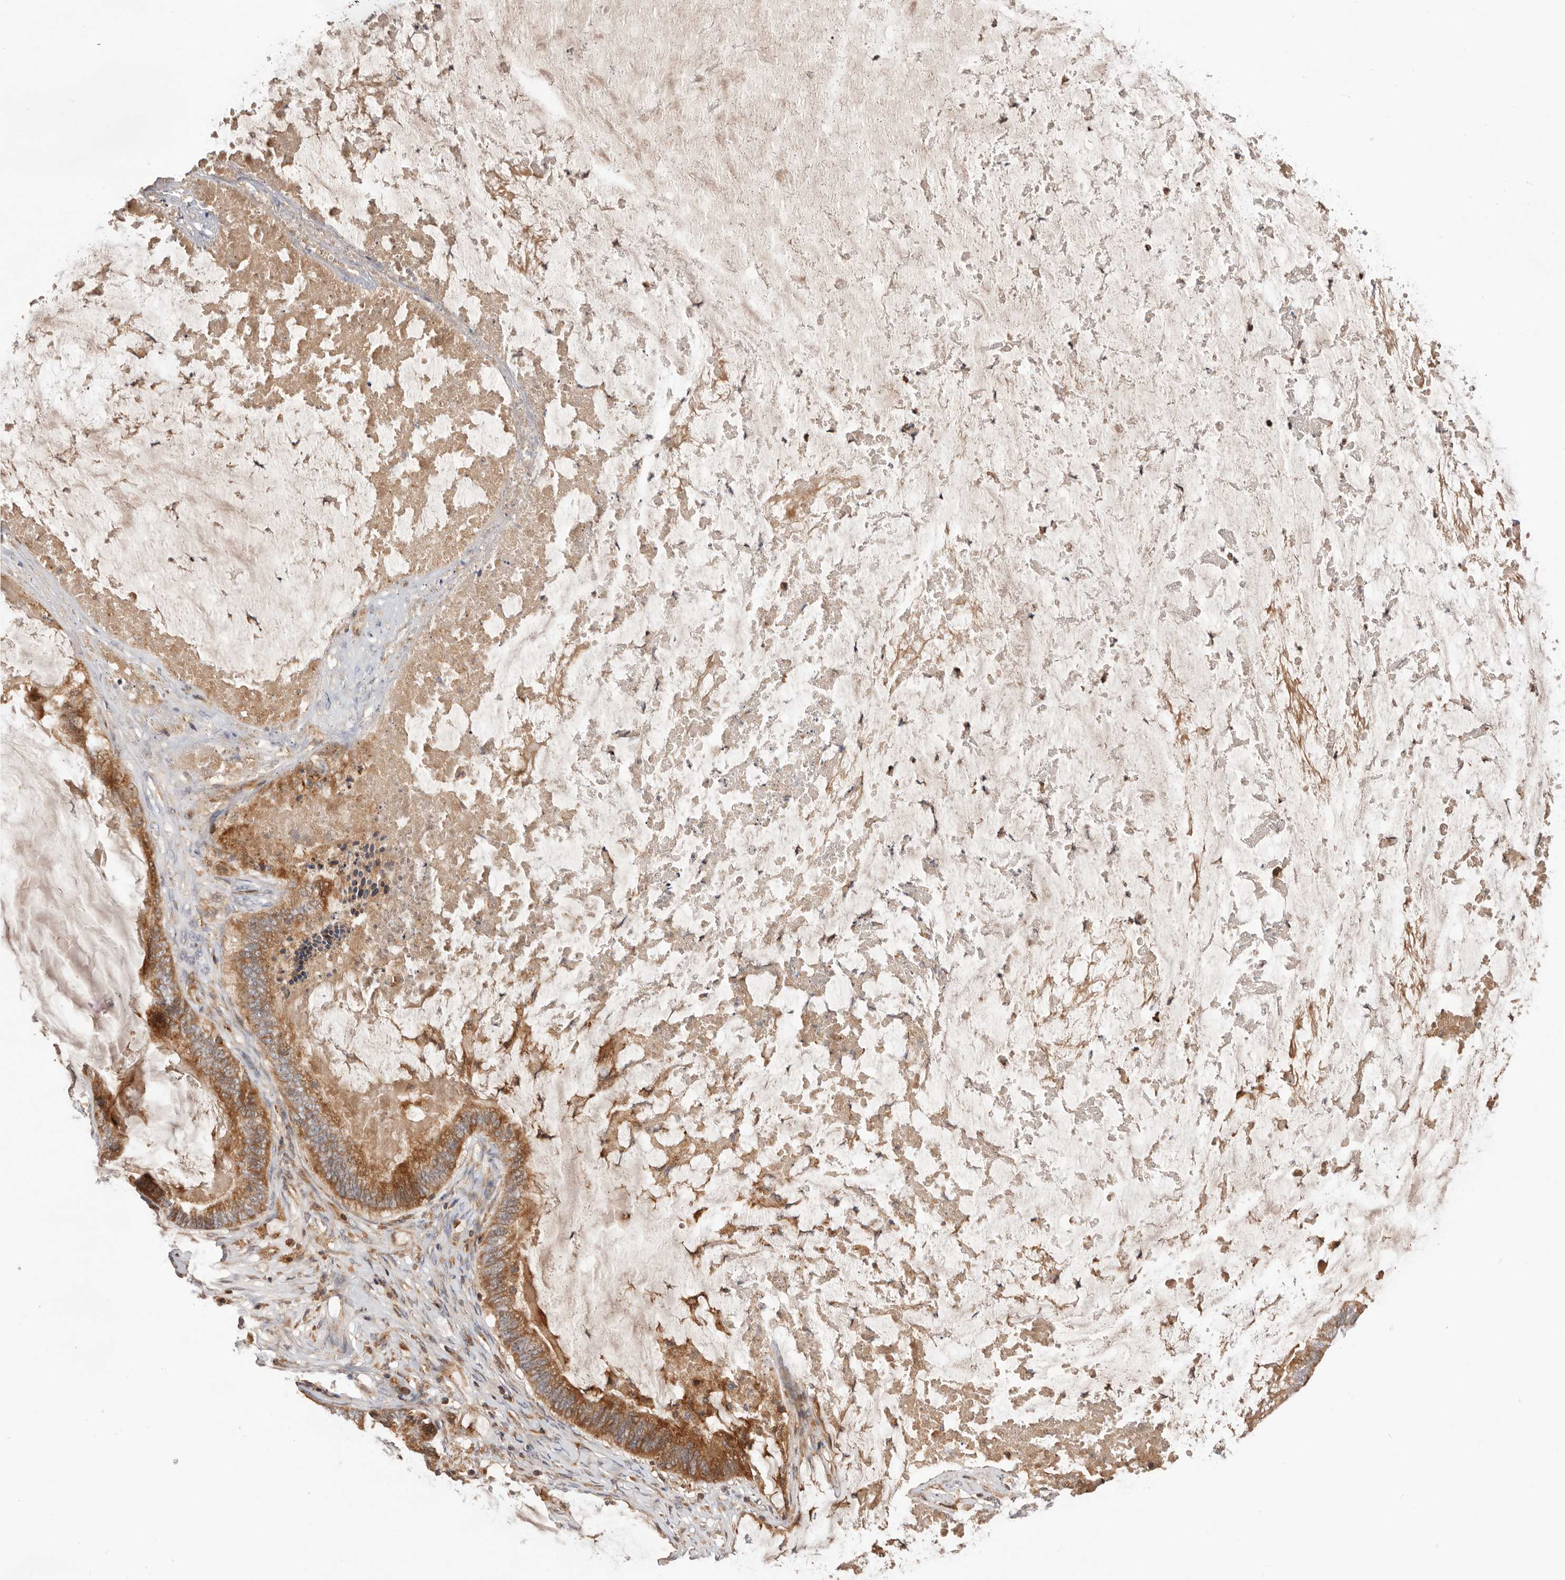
{"staining": {"intensity": "moderate", "quantity": ">75%", "location": "cytoplasmic/membranous"}, "tissue": "ovarian cancer", "cell_type": "Tumor cells", "image_type": "cancer", "snomed": [{"axis": "morphology", "description": "Cystadenocarcinoma, mucinous, NOS"}, {"axis": "topography", "description": "Ovary"}], "caption": "A micrograph of ovarian mucinous cystadenocarcinoma stained for a protein reveals moderate cytoplasmic/membranous brown staining in tumor cells.", "gene": "RNF213", "patient": {"sex": "female", "age": 61}}